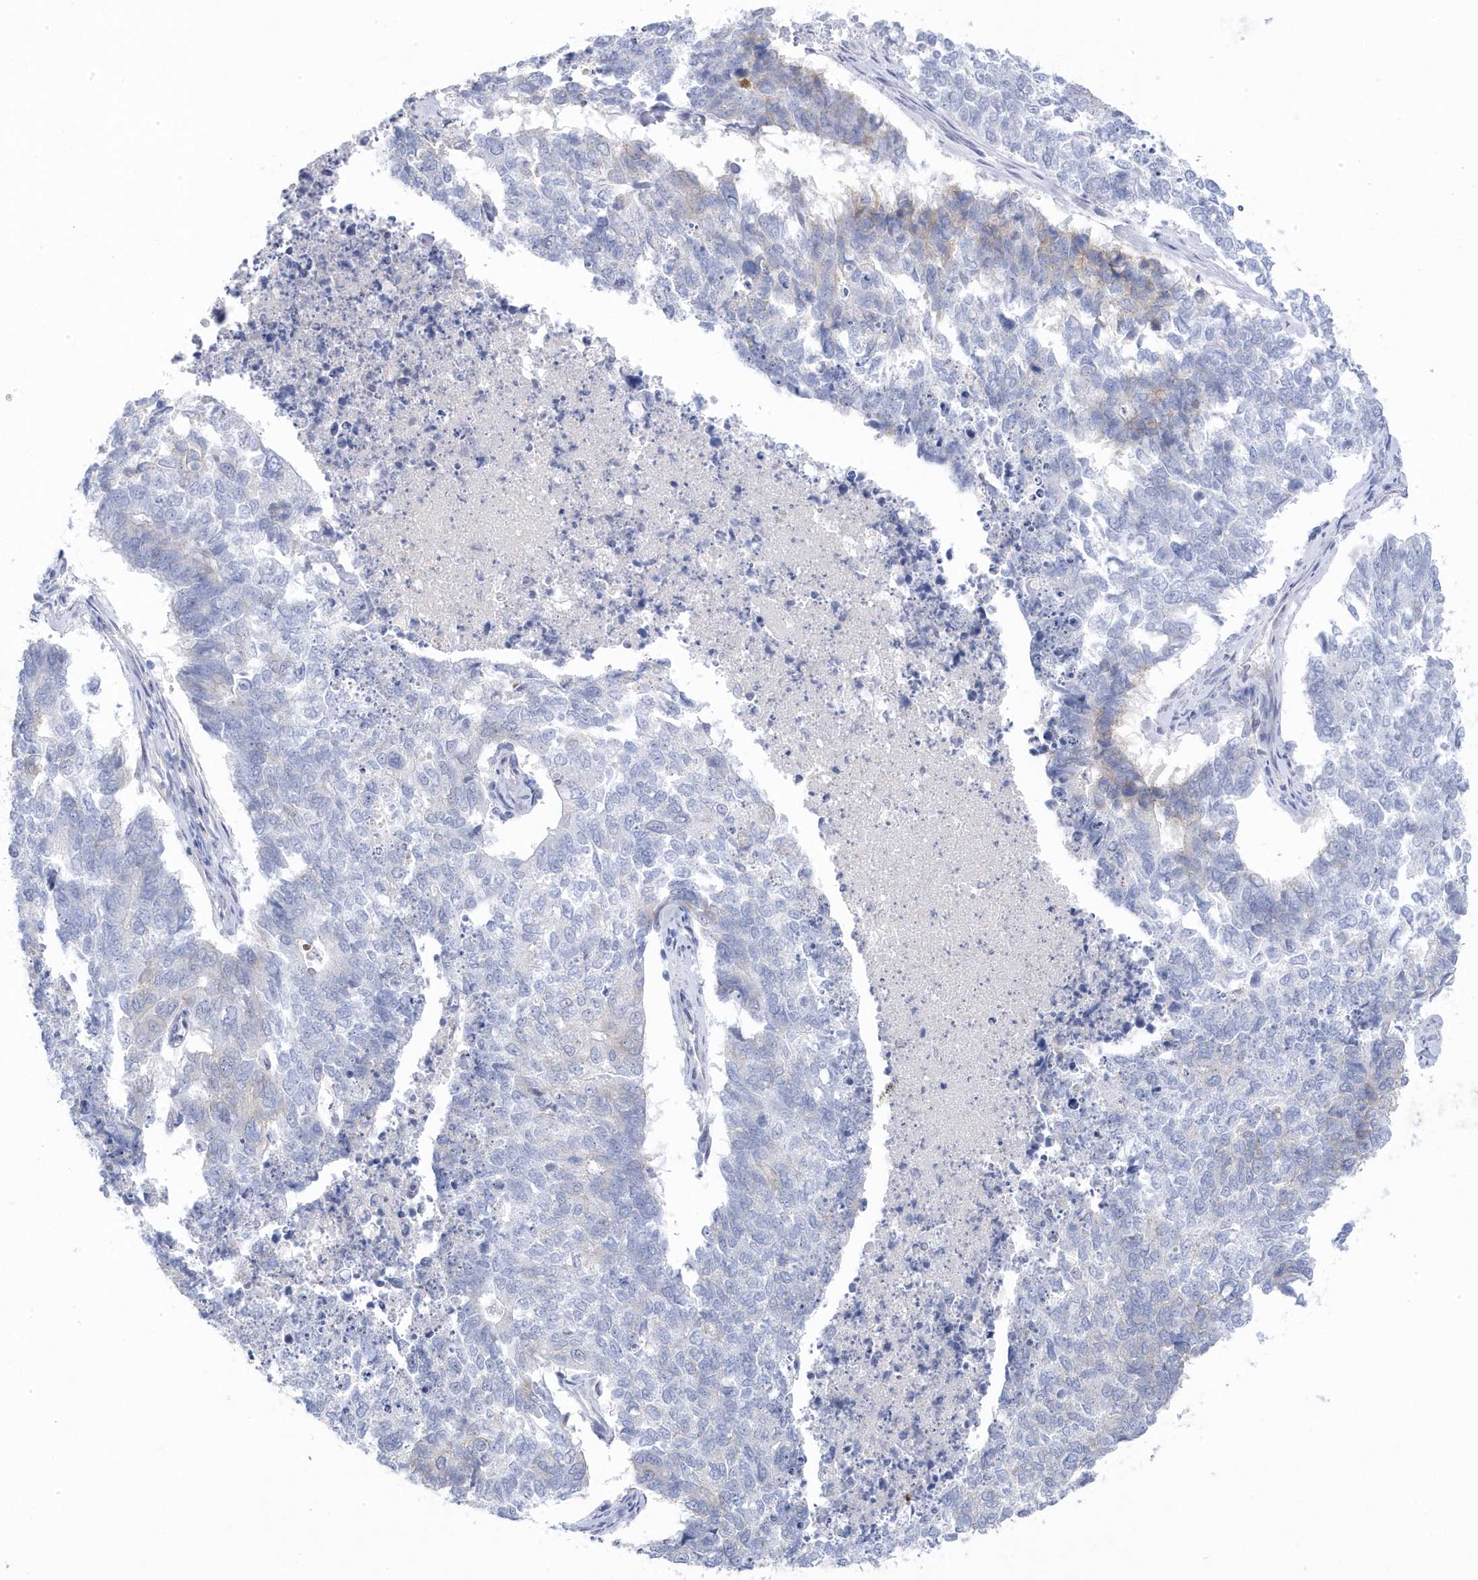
{"staining": {"intensity": "negative", "quantity": "none", "location": "none"}, "tissue": "cervical cancer", "cell_type": "Tumor cells", "image_type": "cancer", "snomed": [{"axis": "morphology", "description": "Squamous cell carcinoma, NOS"}, {"axis": "topography", "description": "Cervix"}], "caption": "IHC micrograph of human cervical cancer stained for a protein (brown), which reveals no expression in tumor cells.", "gene": "ANAPC1", "patient": {"sex": "female", "age": 63}}